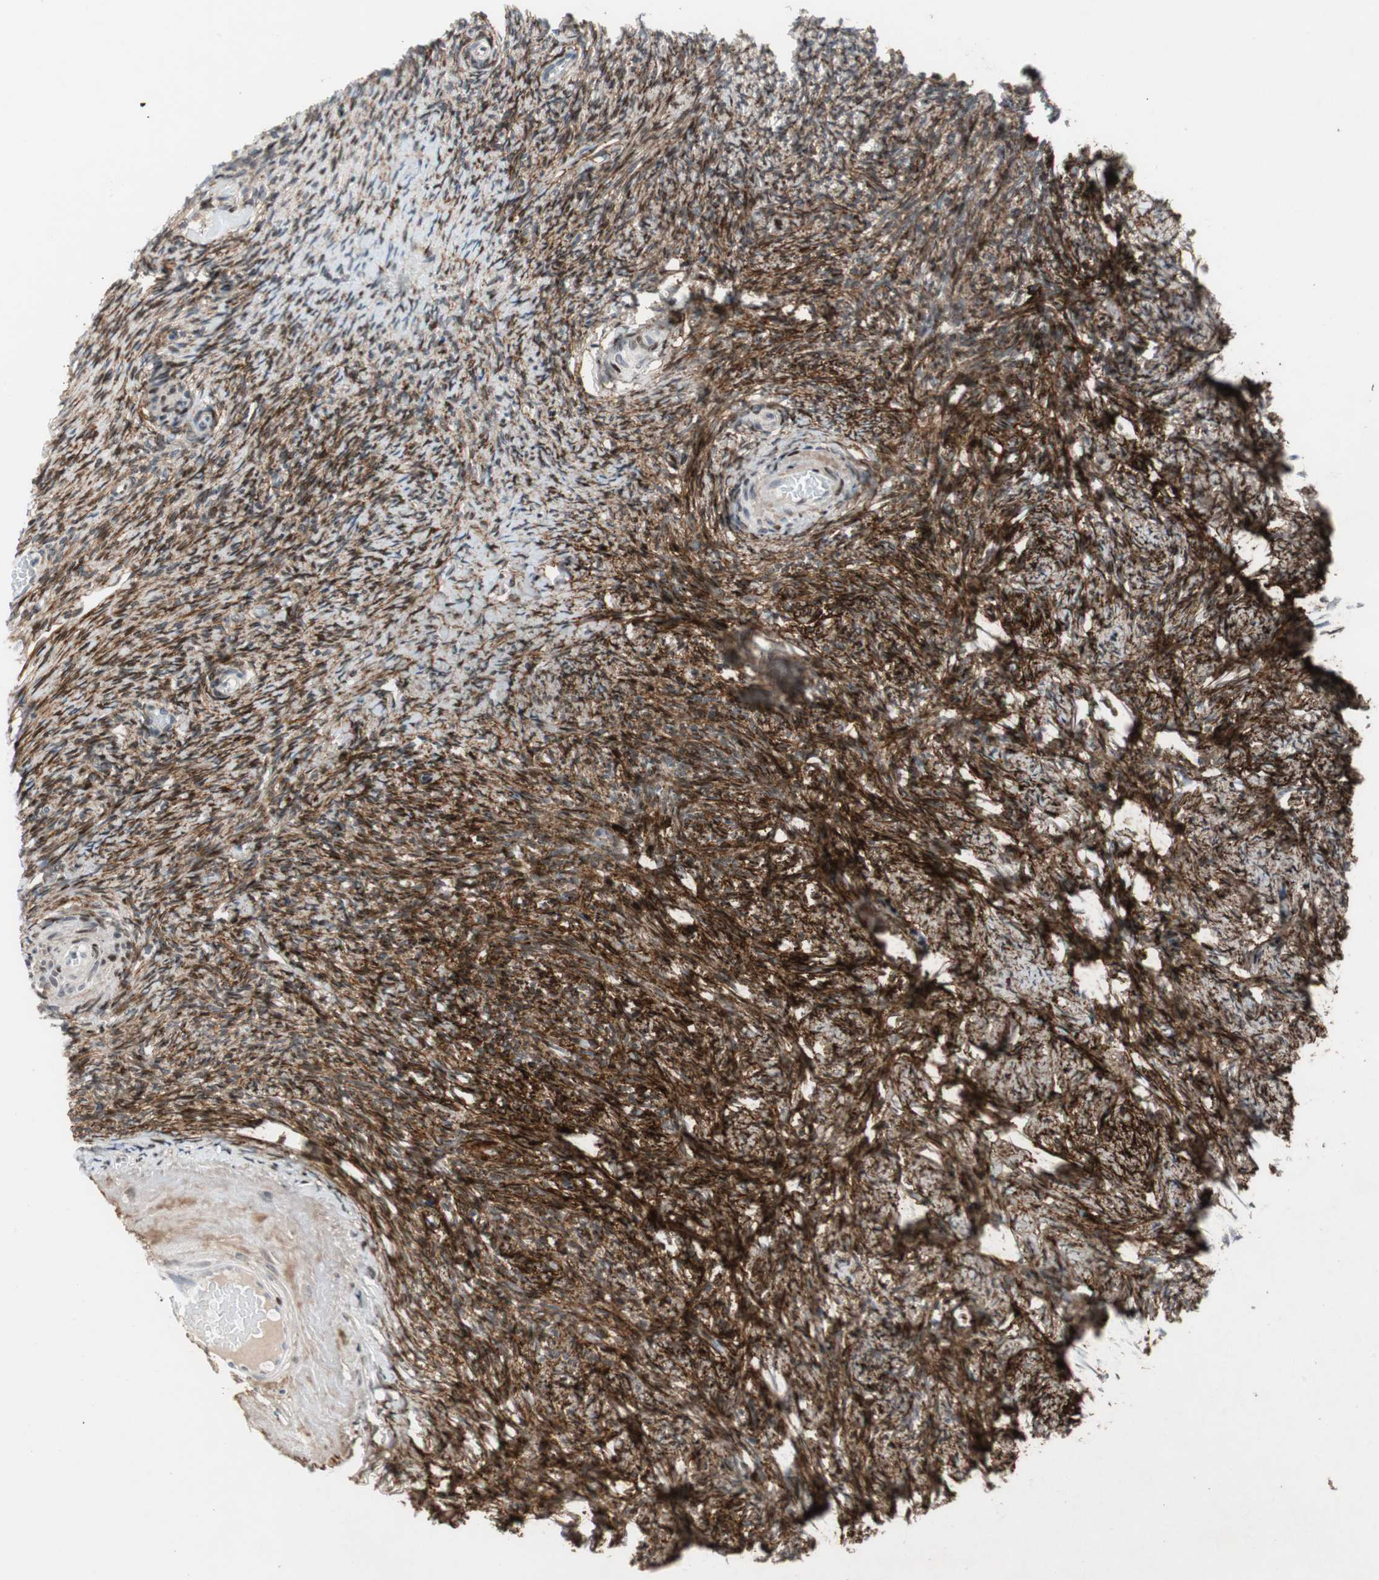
{"staining": {"intensity": "negative", "quantity": "none", "location": "none"}, "tissue": "ovary", "cell_type": "Follicle cells", "image_type": "normal", "snomed": [{"axis": "morphology", "description": "Normal tissue, NOS"}, {"axis": "topography", "description": "Ovary"}], "caption": "Follicle cells are negative for protein expression in unremarkable human ovary. (Stains: DAB (3,3'-diaminobenzidine) immunohistochemistry (IHC) with hematoxylin counter stain, Microscopy: brightfield microscopy at high magnification).", "gene": "FBXO44", "patient": {"sex": "female", "age": 60}}